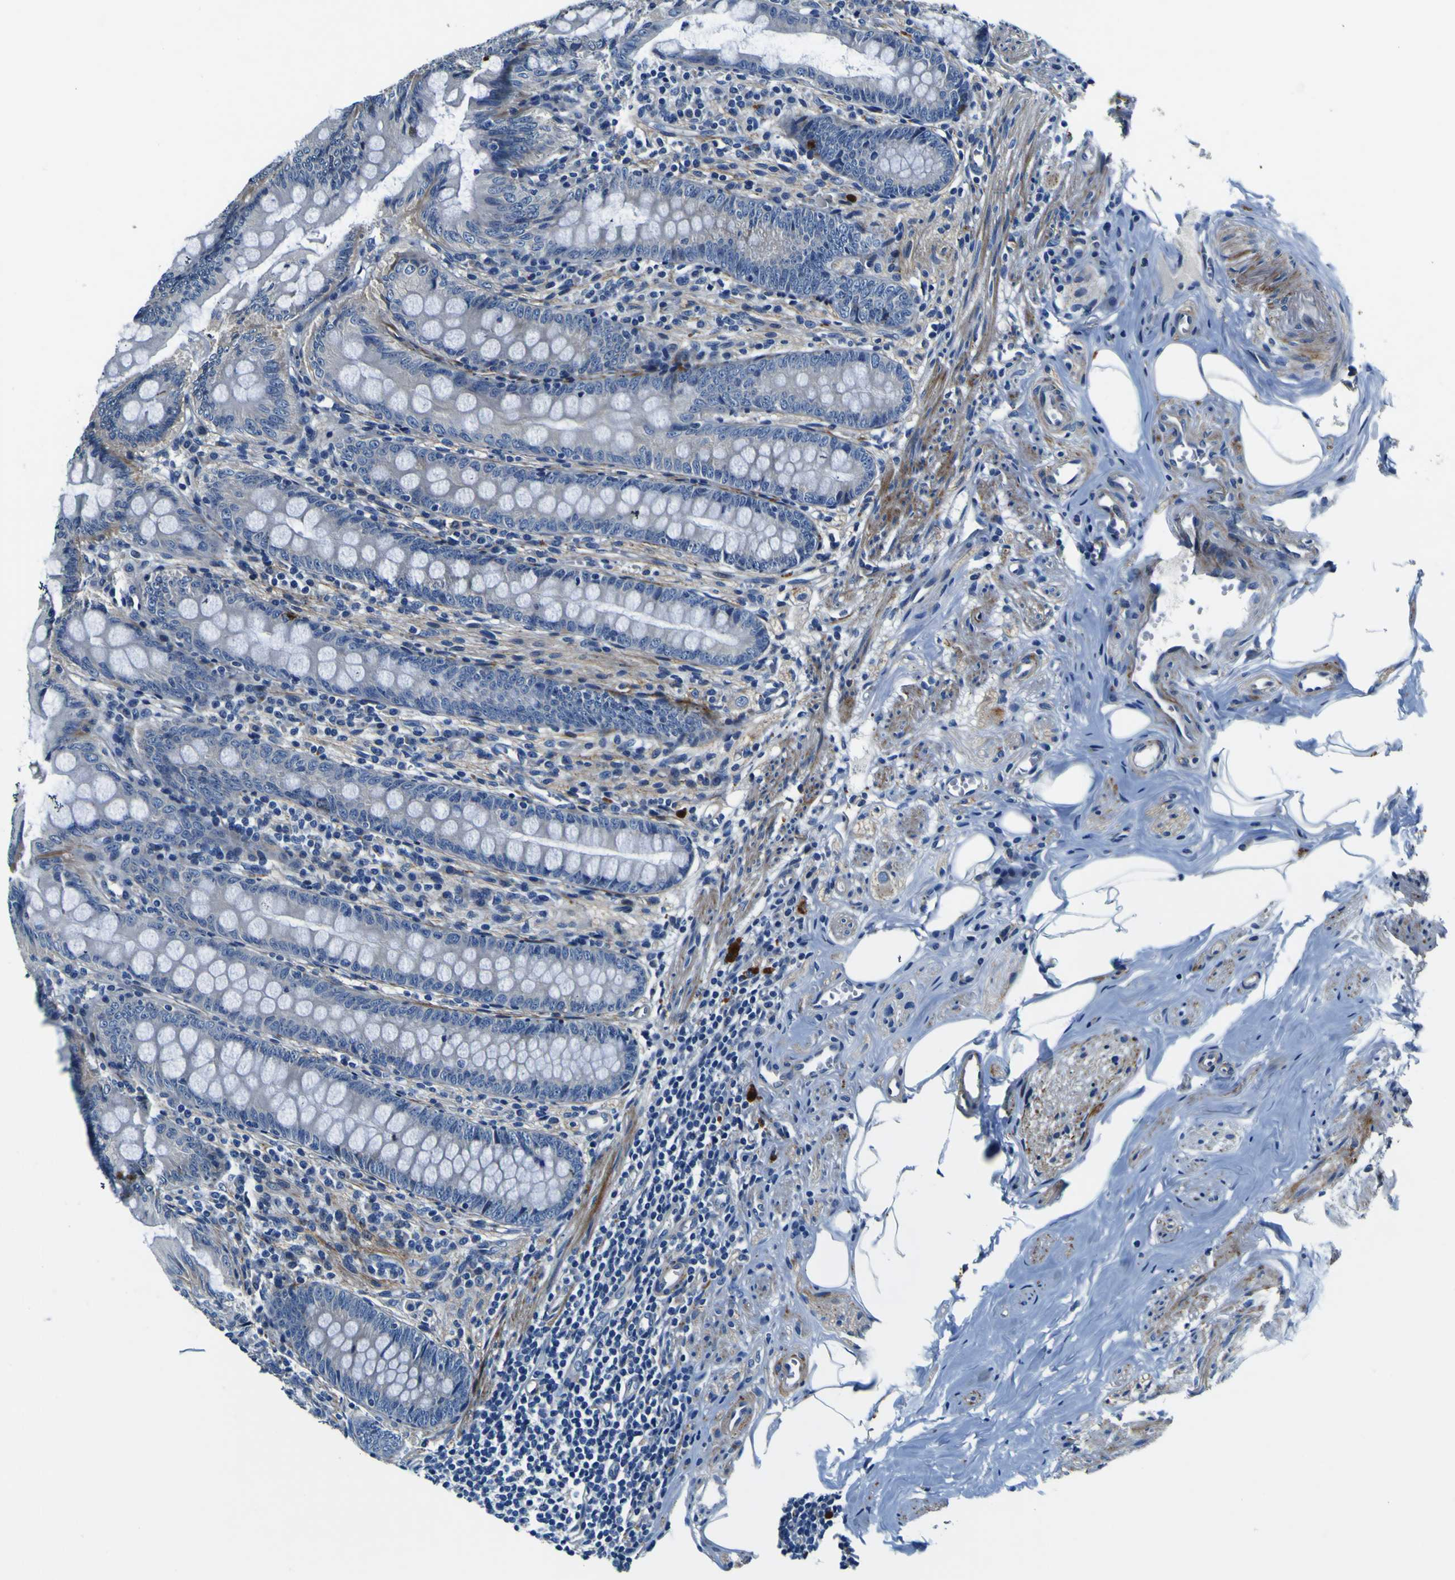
{"staining": {"intensity": "moderate", "quantity": "<25%", "location": "cytoplasmic/membranous"}, "tissue": "appendix", "cell_type": "Glandular cells", "image_type": "normal", "snomed": [{"axis": "morphology", "description": "Normal tissue, NOS"}, {"axis": "topography", "description": "Appendix"}], "caption": "Unremarkable appendix displays moderate cytoplasmic/membranous expression in about <25% of glandular cells.", "gene": "AGAP3", "patient": {"sex": "female", "age": 77}}